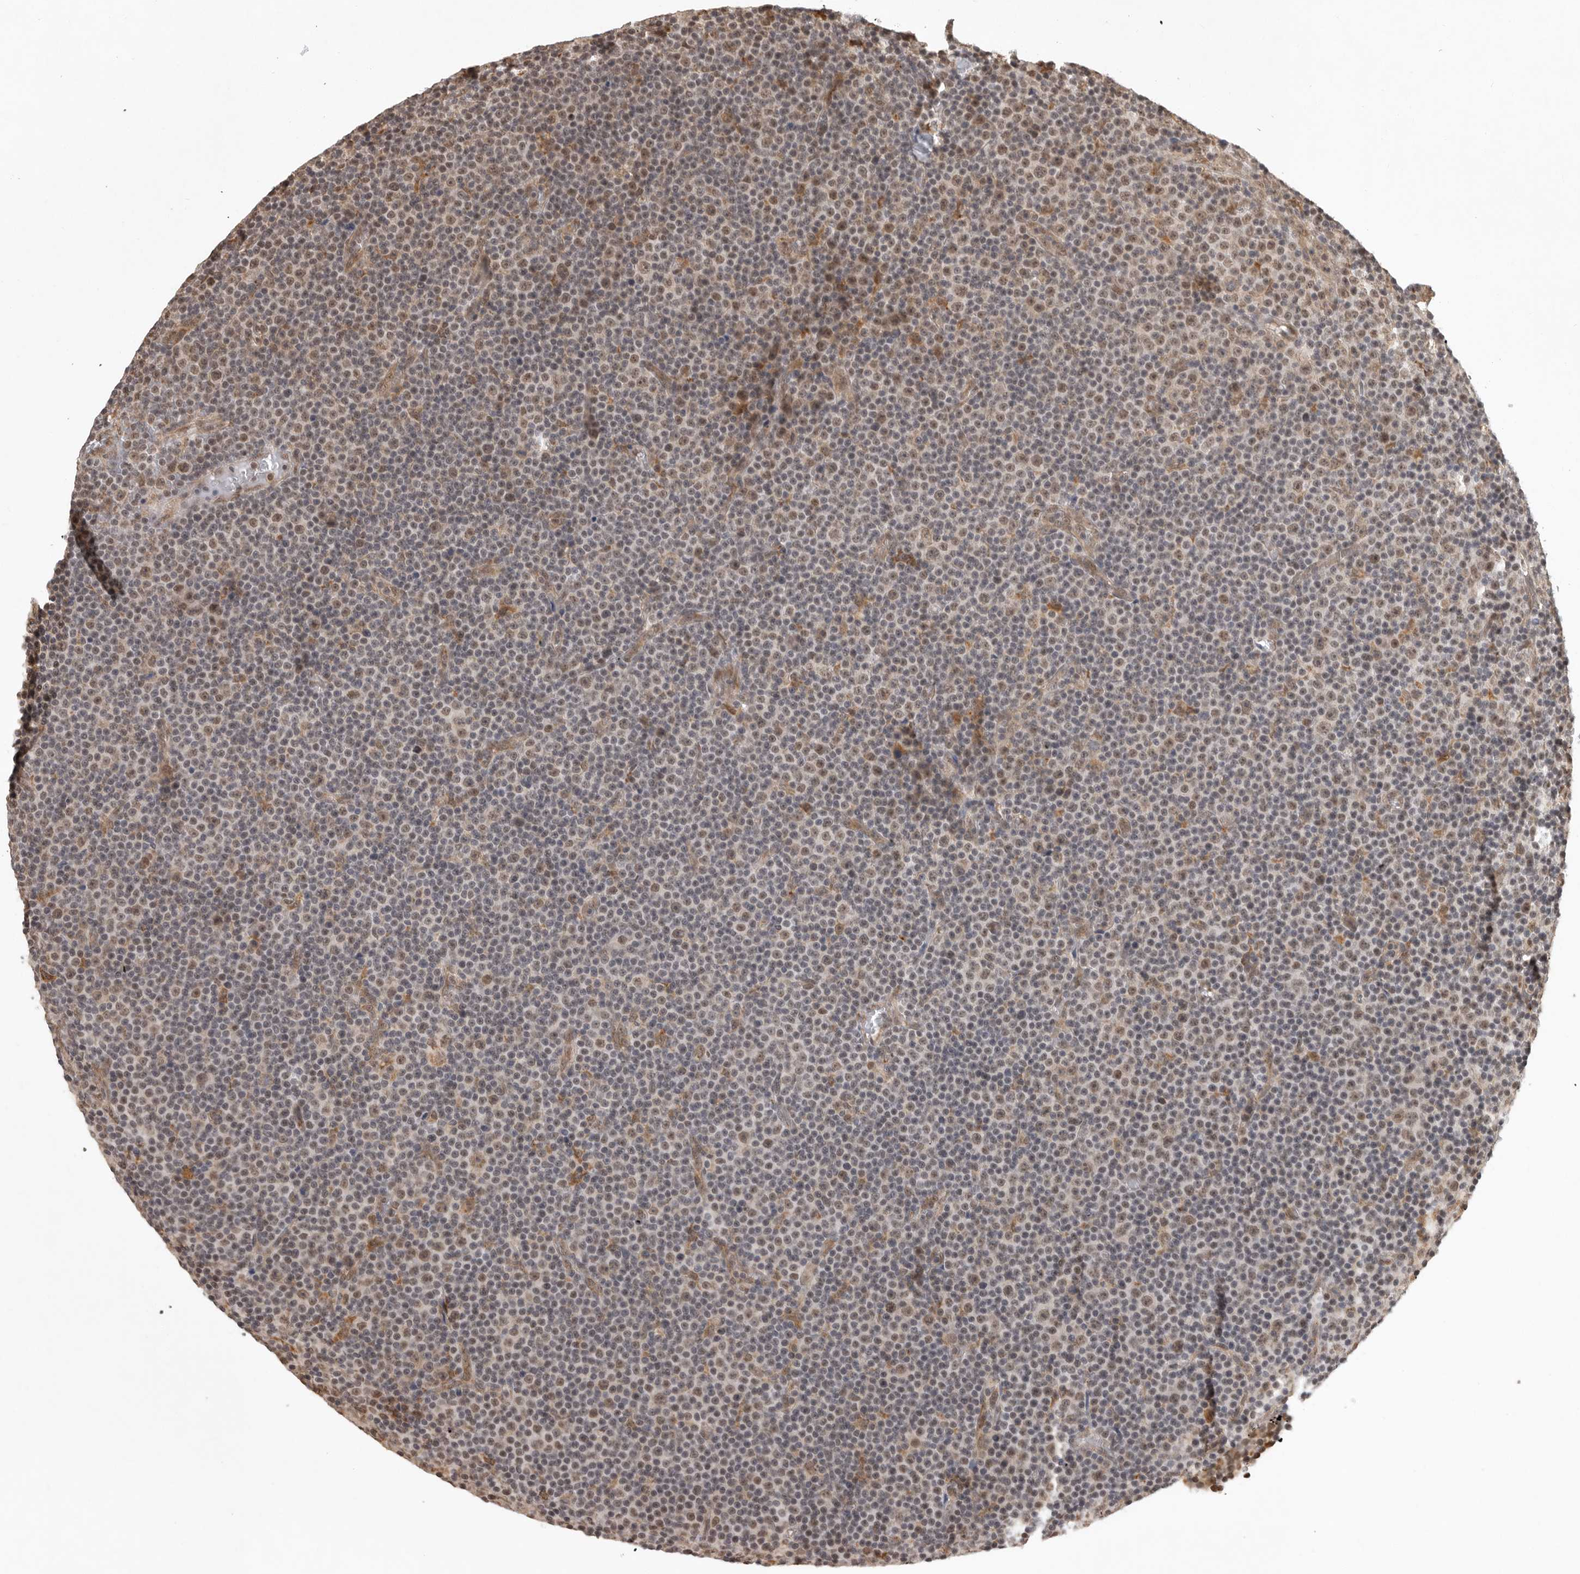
{"staining": {"intensity": "moderate", "quantity": "<25%", "location": "cytoplasmic/membranous,nuclear"}, "tissue": "lymphoma", "cell_type": "Tumor cells", "image_type": "cancer", "snomed": [{"axis": "morphology", "description": "Malignant lymphoma, non-Hodgkin's type, Low grade"}, {"axis": "topography", "description": "Lymph node"}], "caption": "Brown immunohistochemical staining in human lymphoma displays moderate cytoplasmic/membranous and nuclear staining in approximately <25% of tumor cells.", "gene": "ZNF83", "patient": {"sex": "female", "age": 67}}